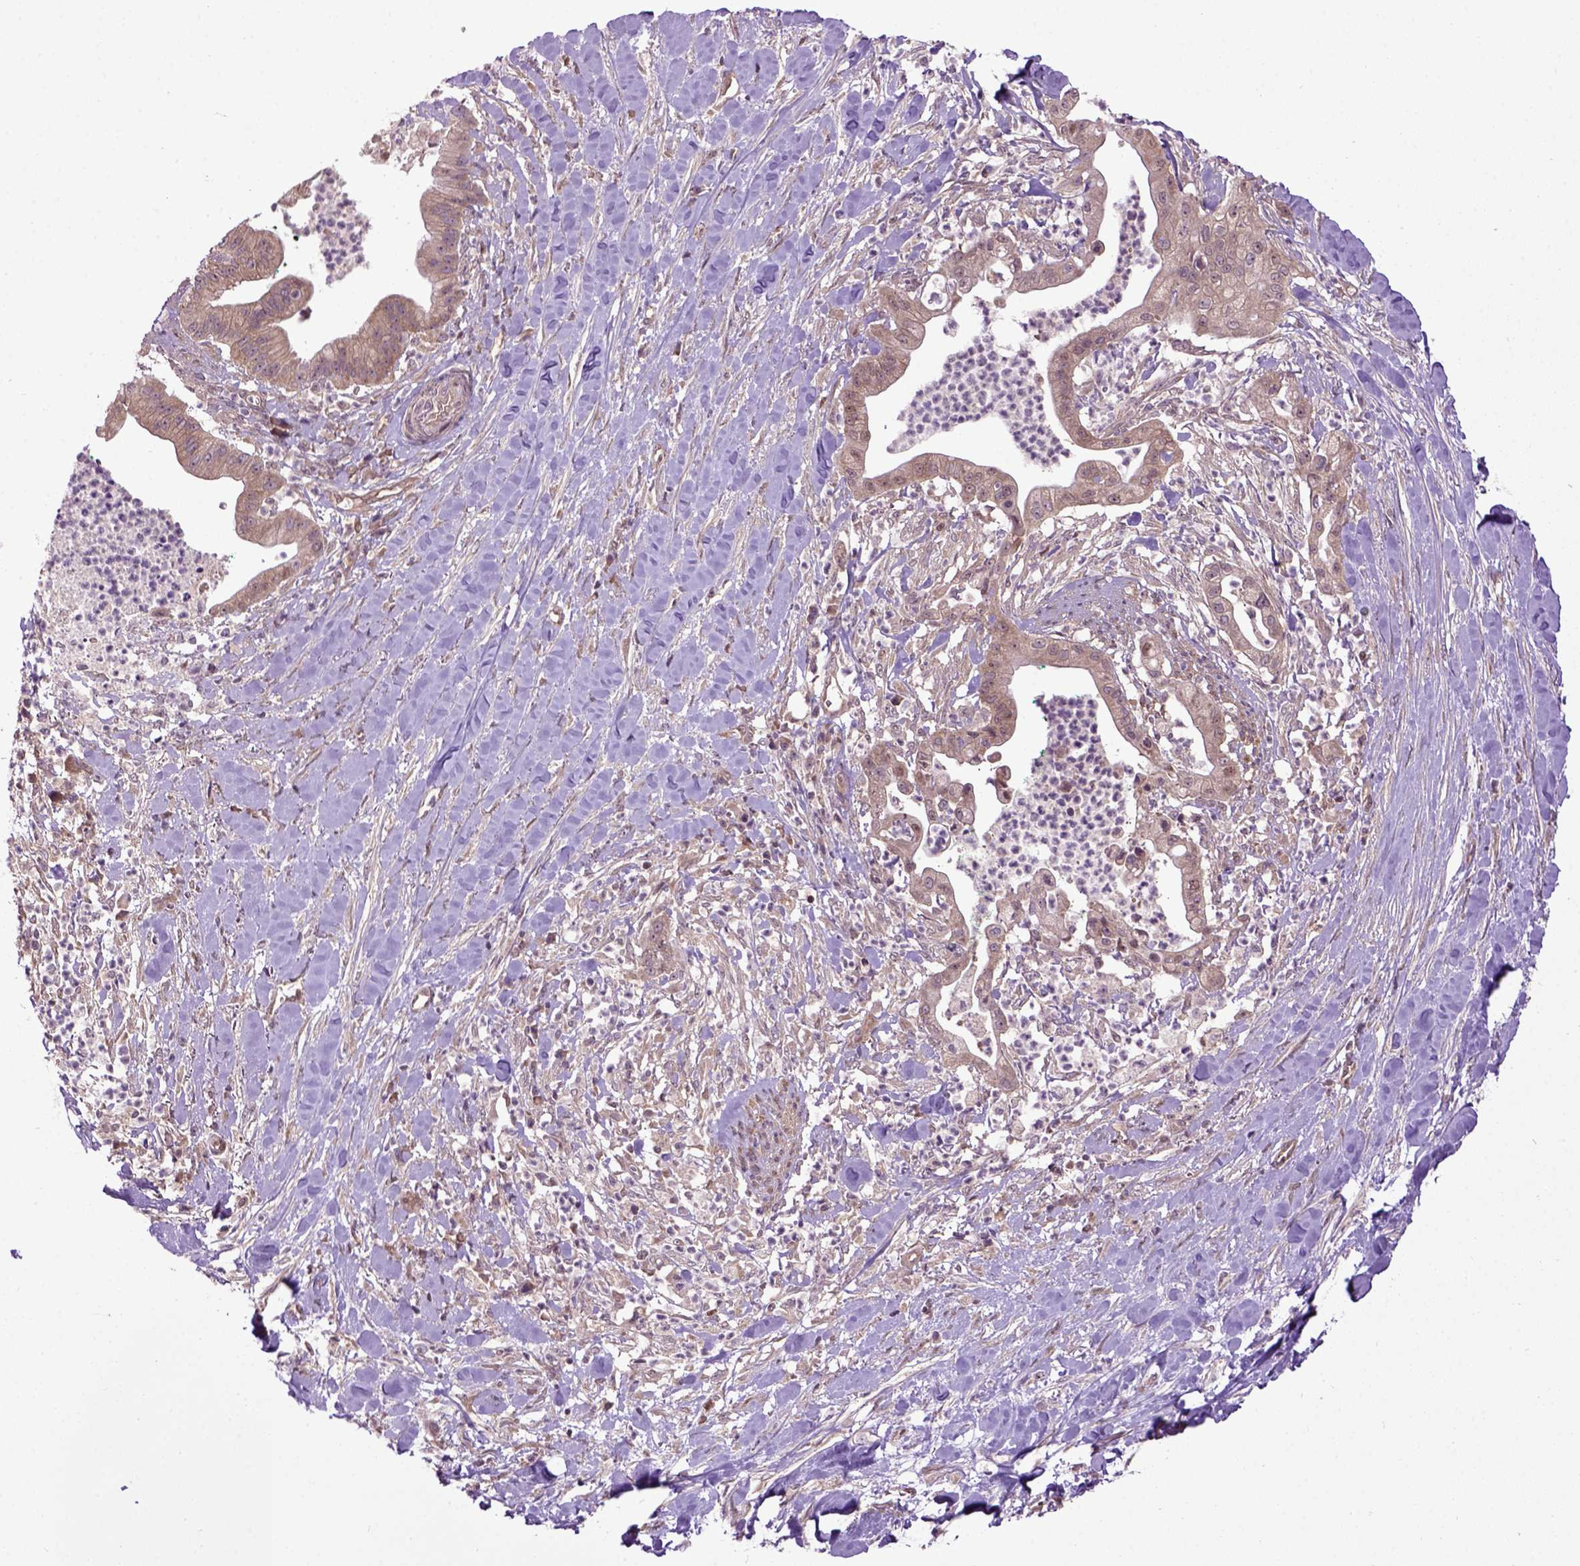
{"staining": {"intensity": "moderate", "quantity": ">75%", "location": "cytoplasmic/membranous"}, "tissue": "pancreatic cancer", "cell_type": "Tumor cells", "image_type": "cancer", "snomed": [{"axis": "morphology", "description": "Normal tissue, NOS"}, {"axis": "morphology", "description": "Adenocarcinoma, NOS"}, {"axis": "topography", "description": "Lymph node"}, {"axis": "topography", "description": "Pancreas"}], "caption": "Human pancreatic cancer stained for a protein (brown) exhibits moderate cytoplasmic/membranous positive staining in approximately >75% of tumor cells.", "gene": "WDR48", "patient": {"sex": "female", "age": 58}}